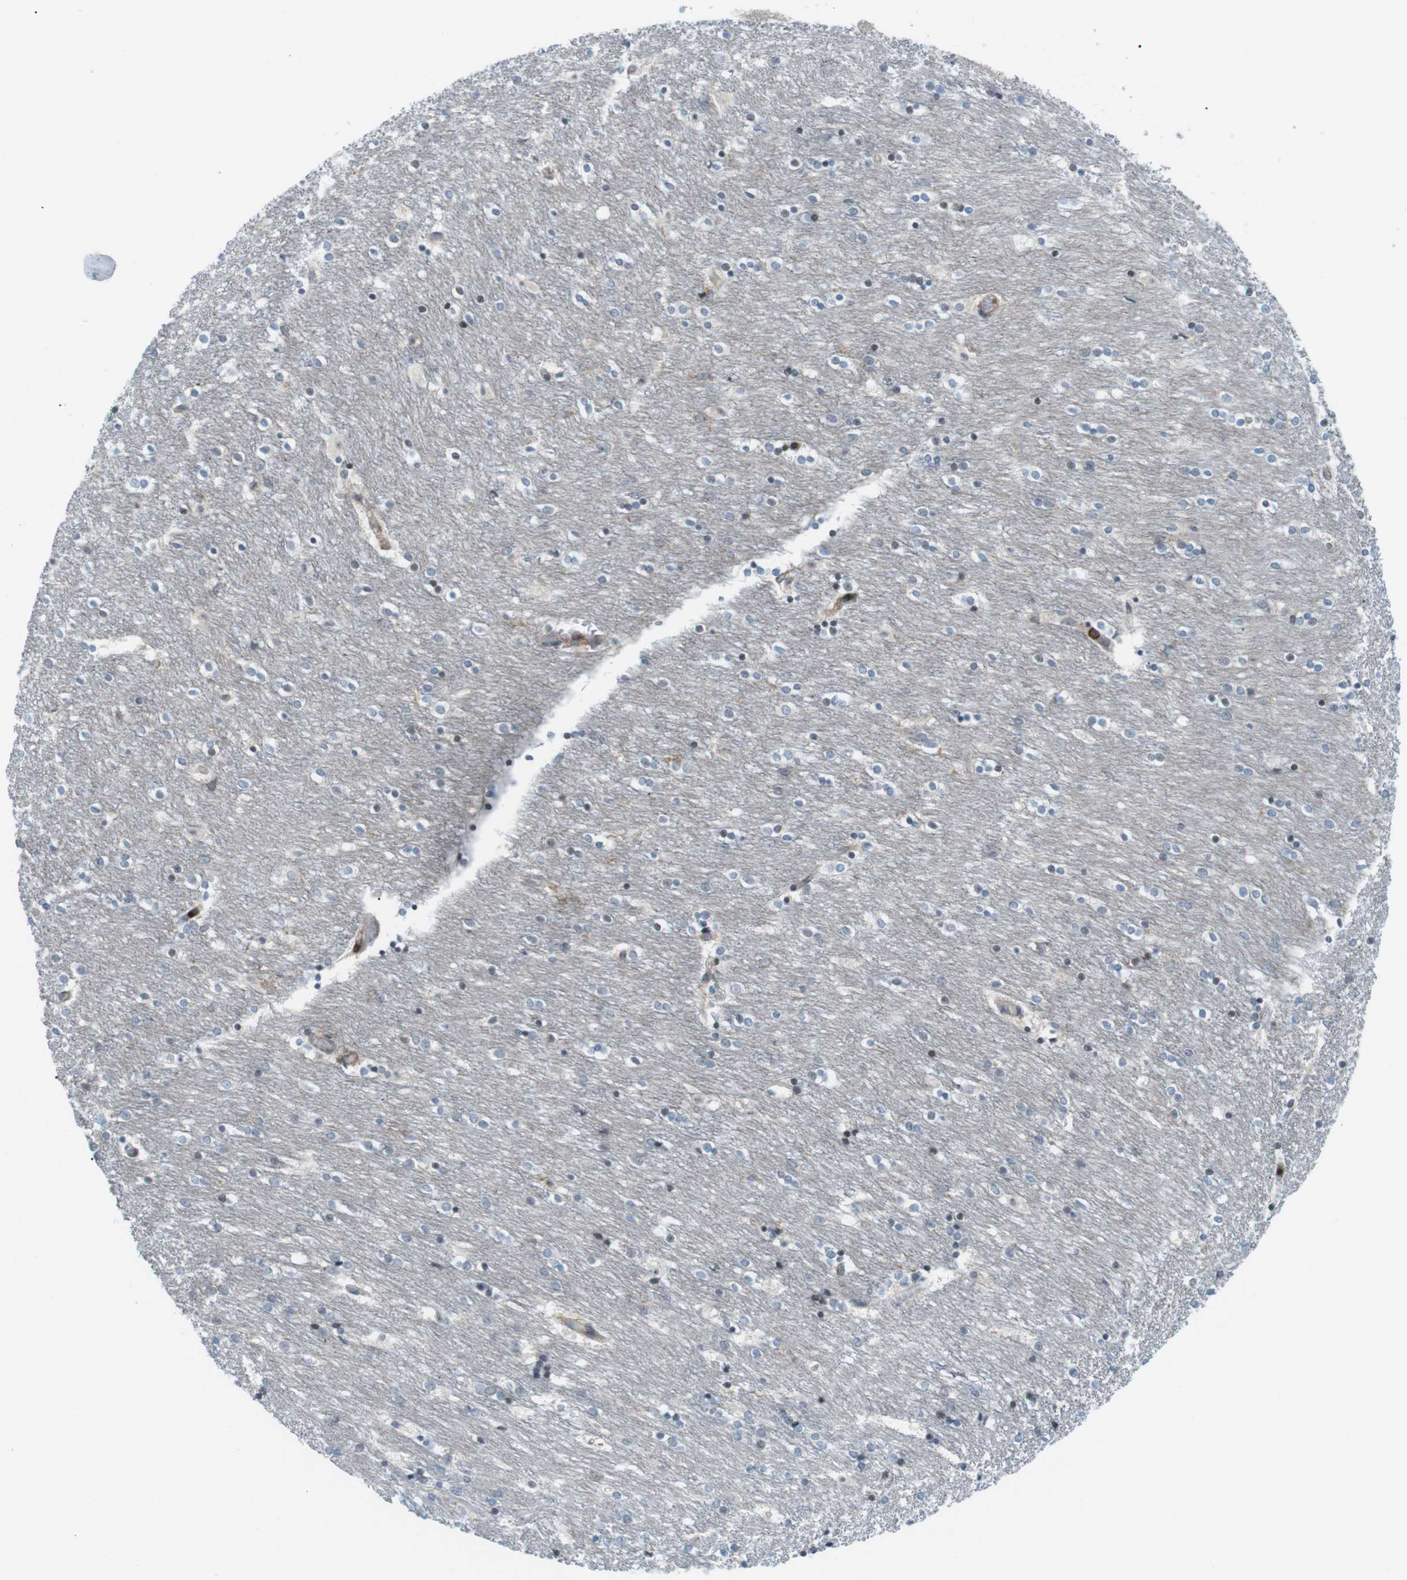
{"staining": {"intensity": "negative", "quantity": "none", "location": "none"}, "tissue": "caudate", "cell_type": "Glial cells", "image_type": "normal", "snomed": [{"axis": "morphology", "description": "Normal tissue, NOS"}, {"axis": "topography", "description": "Lateral ventricle wall"}], "caption": "This micrograph is of unremarkable caudate stained with IHC to label a protein in brown with the nuclei are counter-stained blue. There is no expression in glial cells.", "gene": "FLII", "patient": {"sex": "female", "age": 54}}